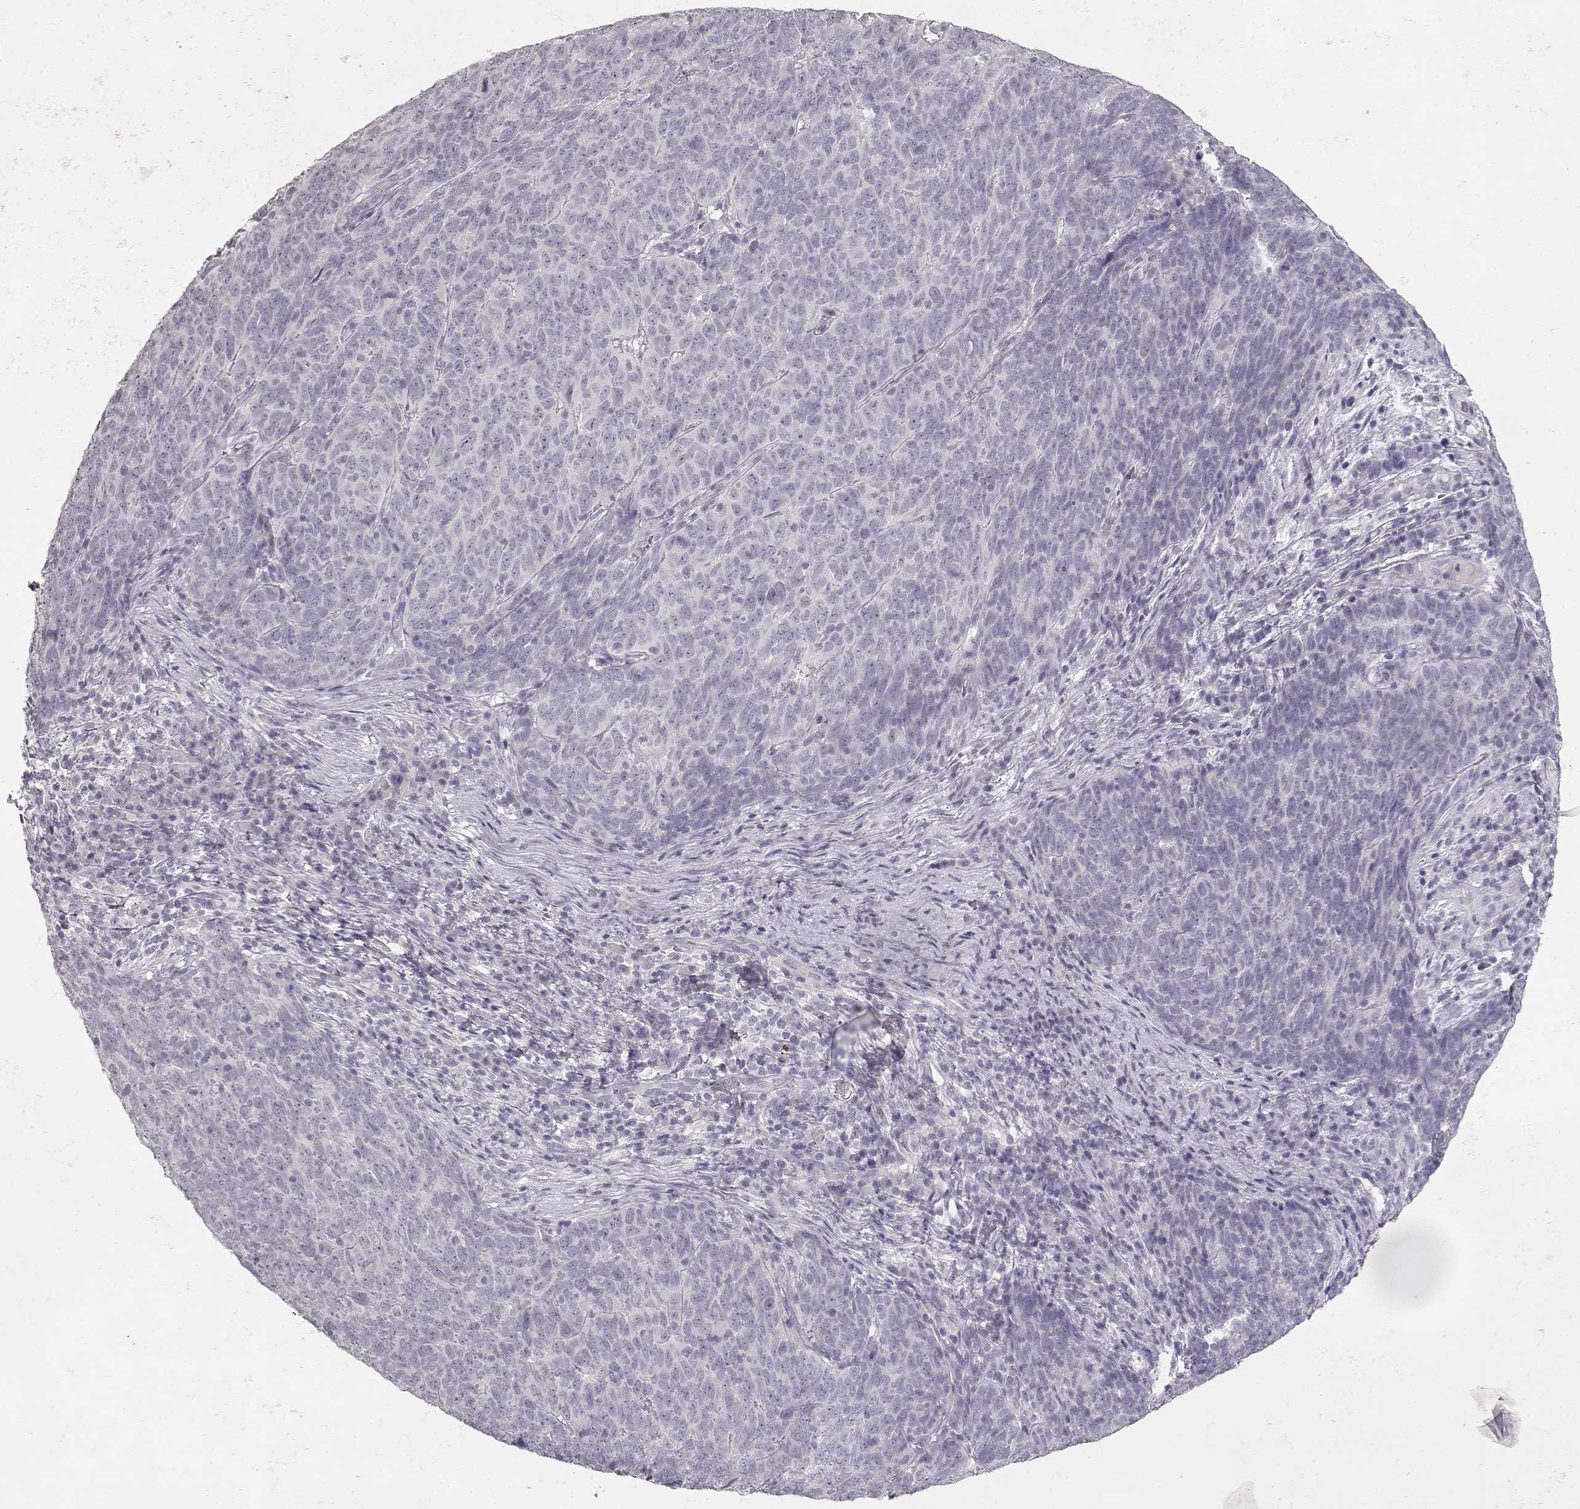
{"staining": {"intensity": "negative", "quantity": "none", "location": "none"}, "tissue": "skin cancer", "cell_type": "Tumor cells", "image_type": "cancer", "snomed": [{"axis": "morphology", "description": "Squamous cell carcinoma, NOS"}, {"axis": "topography", "description": "Skin"}, {"axis": "topography", "description": "Anal"}], "caption": "Skin cancer (squamous cell carcinoma) stained for a protein using immunohistochemistry (IHC) exhibits no positivity tumor cells.", "gene": "TPH2", "patient": {"sex": "female", "age": 51}}